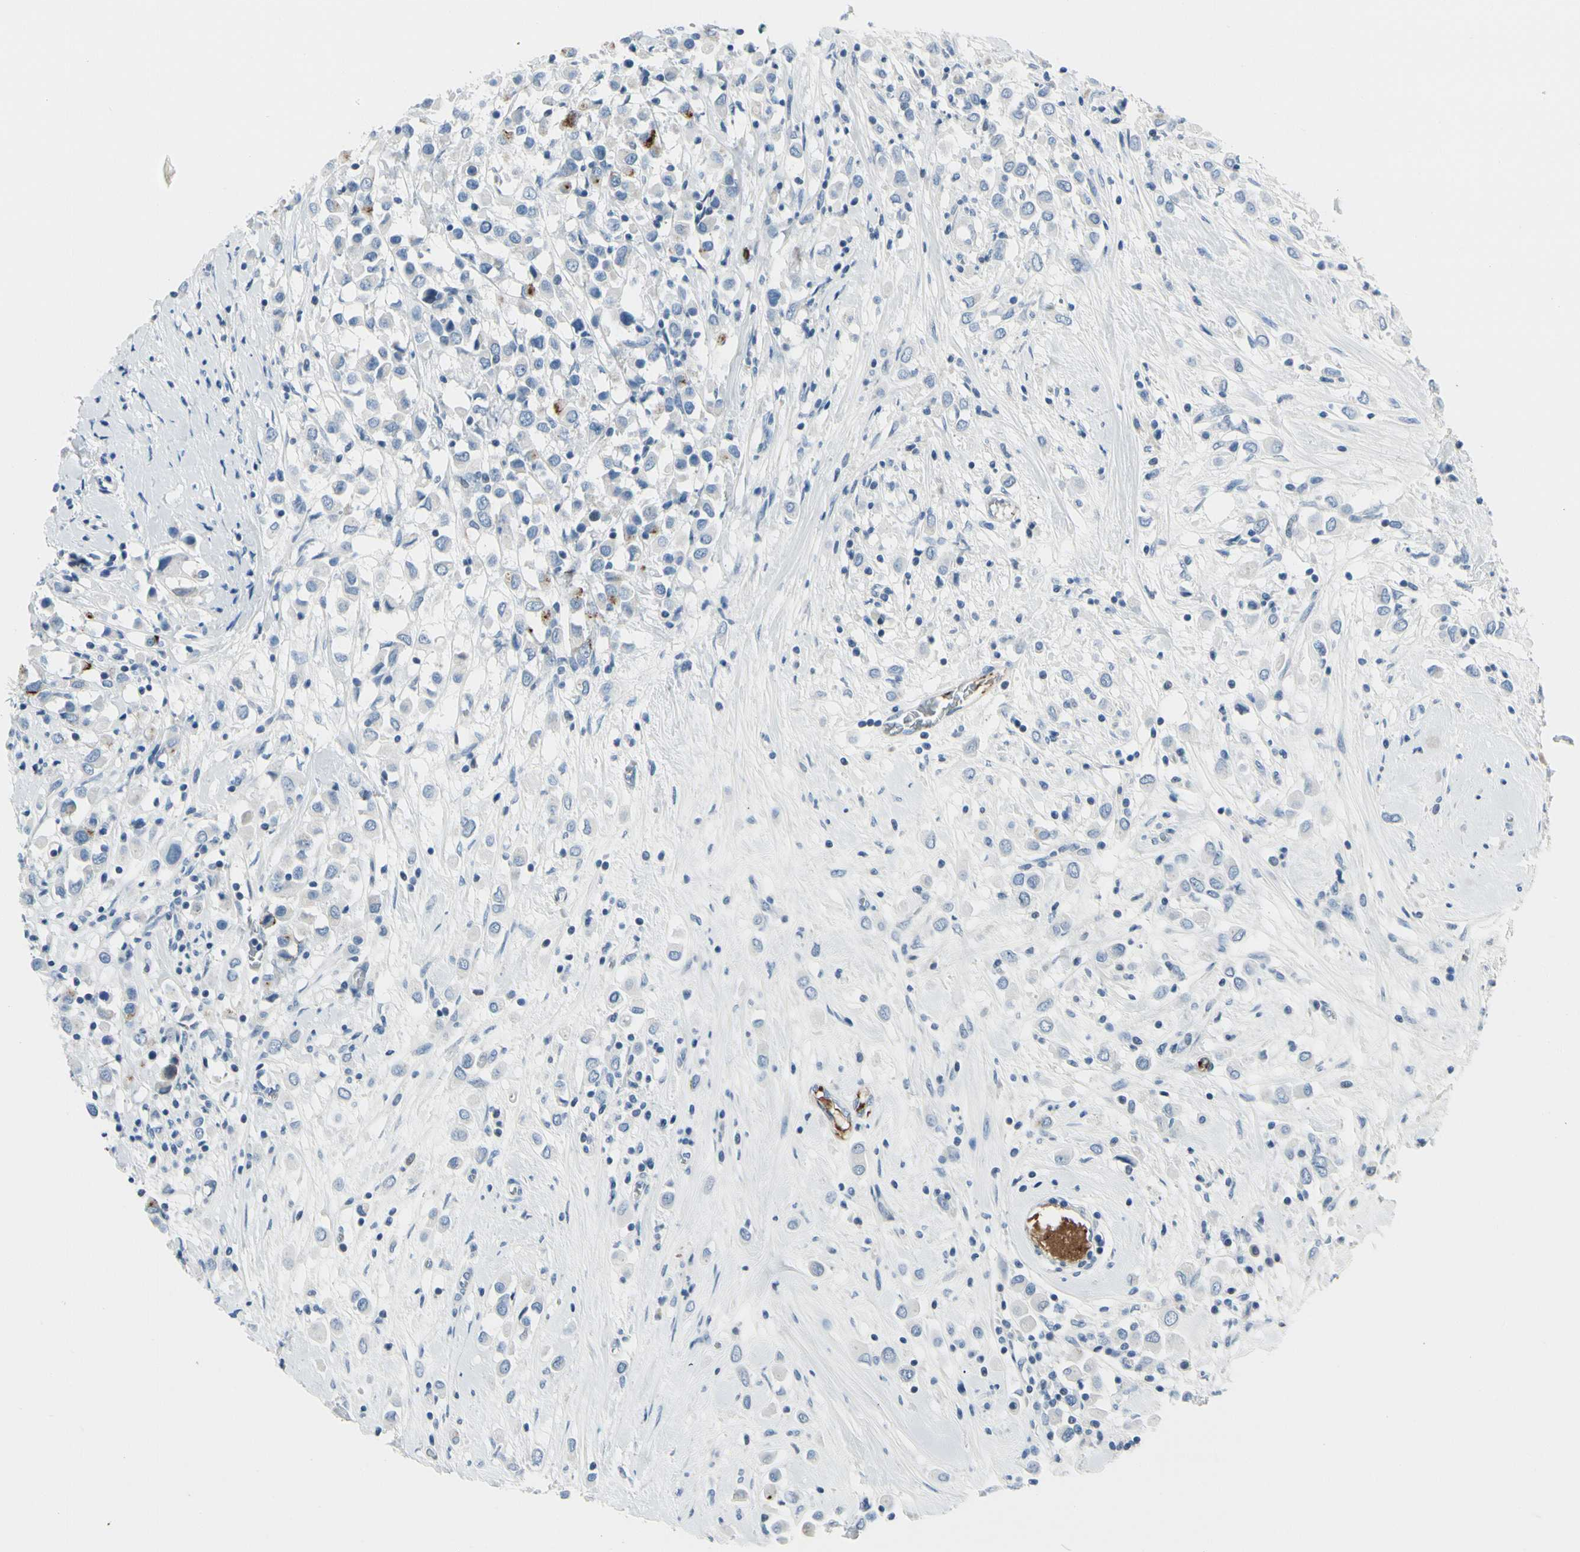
{"staining": {"intensity": "negative", "quantity": "none", "location": "none"}, "tissue": "breast cancer", "cell_type": "Tumor cells", "image_type": "cancer", "snomed": [{"axis": "morphology", "description": "Duct carcinoma"}, {"axis": "topography", "description": "Breast"}], "caption": "Tumor cells are negative for protein expression in human breast cancer (invasive ductal carcinoma).", "gene": "MUC5B", "patient": {"sex": "female", "age": 61}}